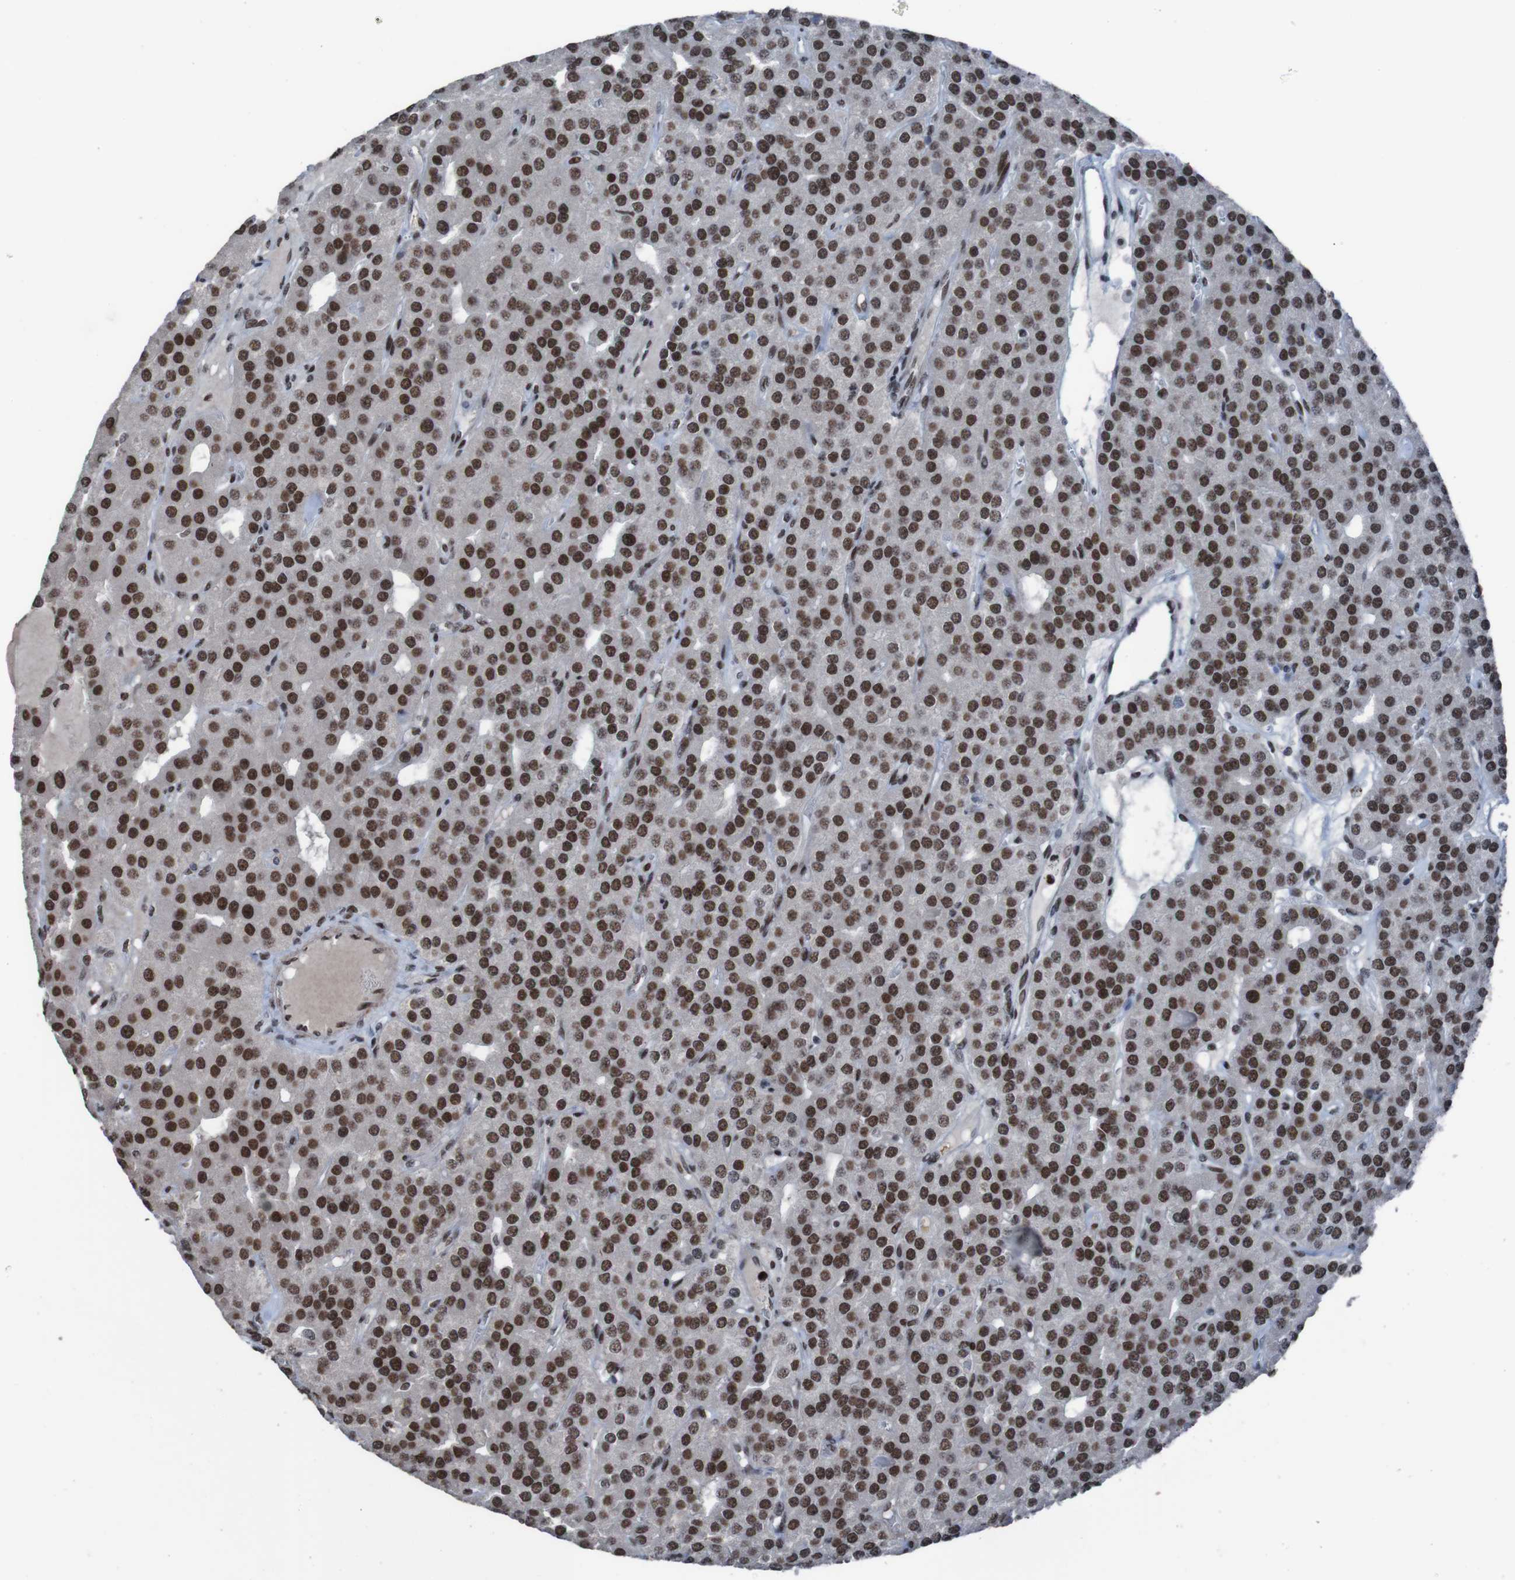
{"staining": {"intensity": "strong", "quantity": ">75%", "location": "nuclear"}, "tissue": "parathyroid gland", "cell_type": "Glandular cells", "image_type": "normal", "snomed": [{"axis": "morphology", "description": "Normal tissue, NOS"}, {"axis": "morphology", "description": "Adenoma, NOS"}, {"axis": "topography", "description": "Parathyroid gland"}], "caption": "Glandular cells demonstrate high levels of strong nuclear positivity in about >75% of cells in benign human parathyroid gland. The staining was performed using DAB (3,3'-diaminobenzidine) to visualize the protein expression in brown, while the nuclei were stained in blue with hematoxylin (Magnification: 20x).", "gene": "PHF2", "patient": {"sex": "female", "age": 86}}